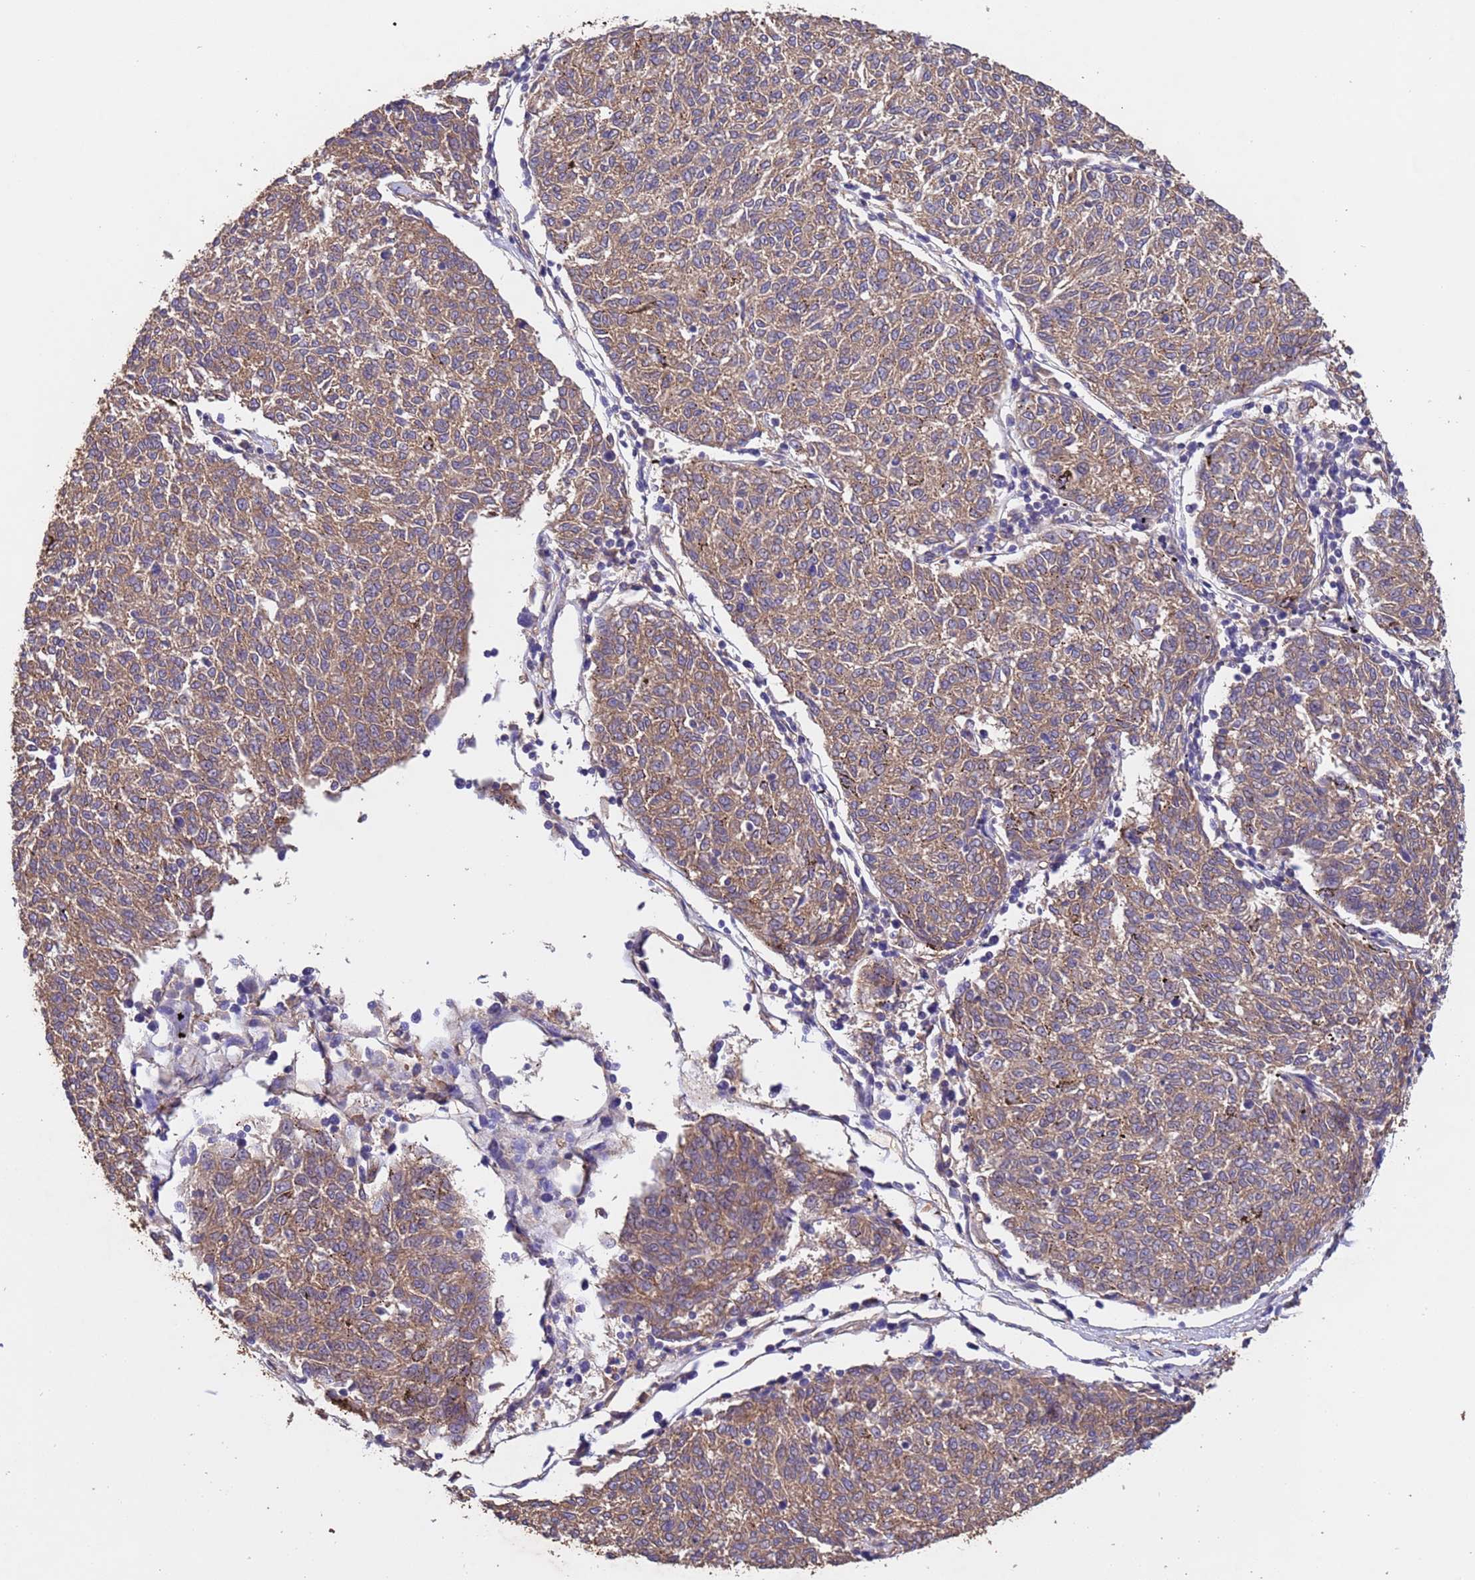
{"staining": {"intensity": "moderate", "quantity": ">75%", "location": "cytoplasmic/membranous"}, "tissue": "melanoma", "cell_type": "Tumor cells", "image_type": "cancer", "snomed": [{"axis": "morphology", "description": "Malignant melanoma, NOS"}, {"axis": "topography", "description": "Skin"}], "caption": "Immunohistochemical staining of melanoma demonstrates moderate cytoplasmic/membranous protein positivity in approximately >75% of tumor cells.", "gene": "MTX3", "patient": {"sex": "female", "age": 72}}